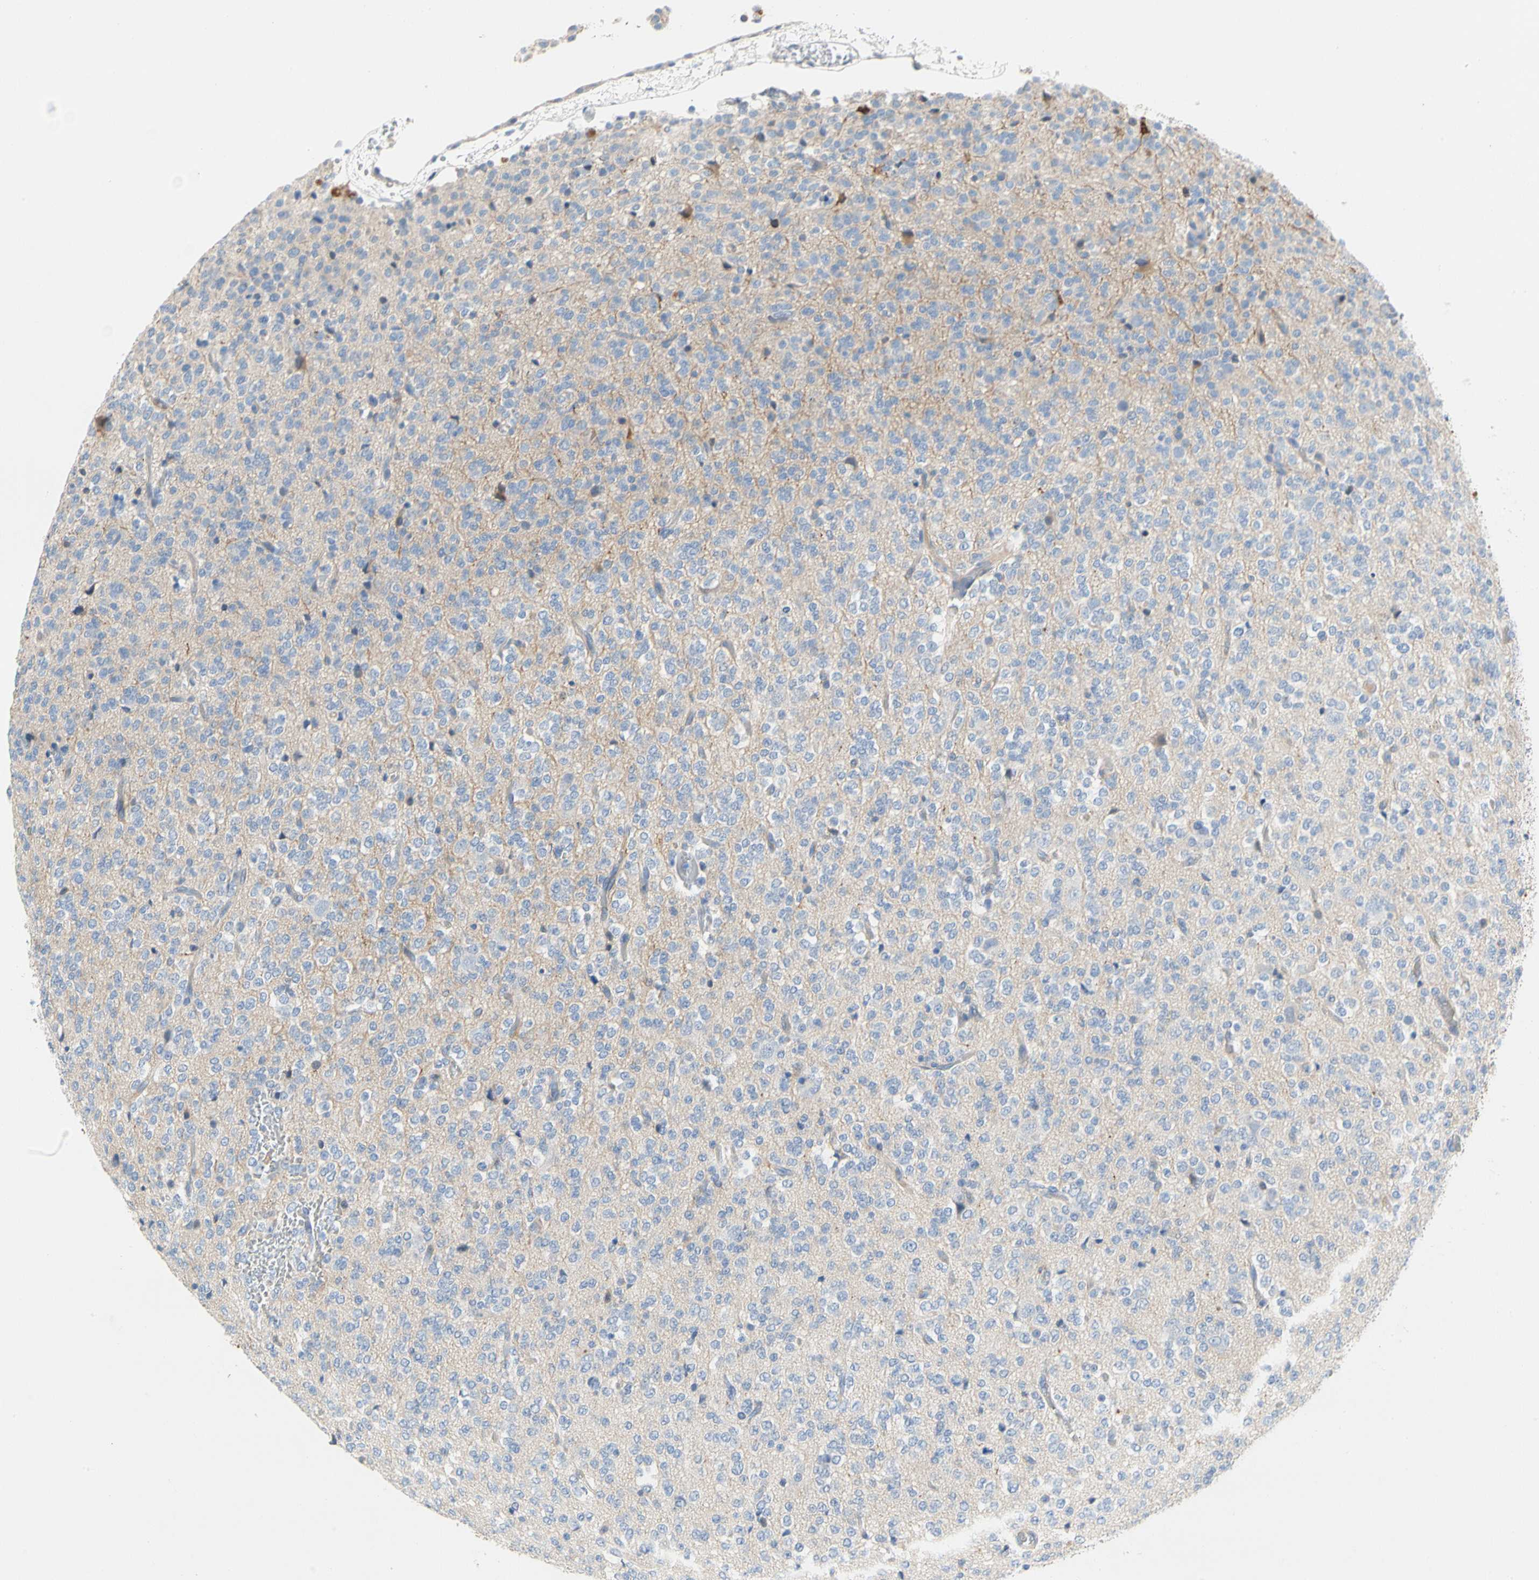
{"staining": {"intensity": "negative", "quantity": "none", "location": "none"}, "tissue": "glioma", "cell_type": "Tumor cells", "image_type": "cancer", "snomed": [{"axis": "morphology", "description": "Glioma, malignant, Low grade"}, {"axis": "topography", "description": "Brain"}], "caption": "Immunohistochemistry image of human glioma stained for a protein (brown), which exhibits no expression in tumor cells.", "gene": "CCM2L", "patient": {"sex": "male", "age": 38}}